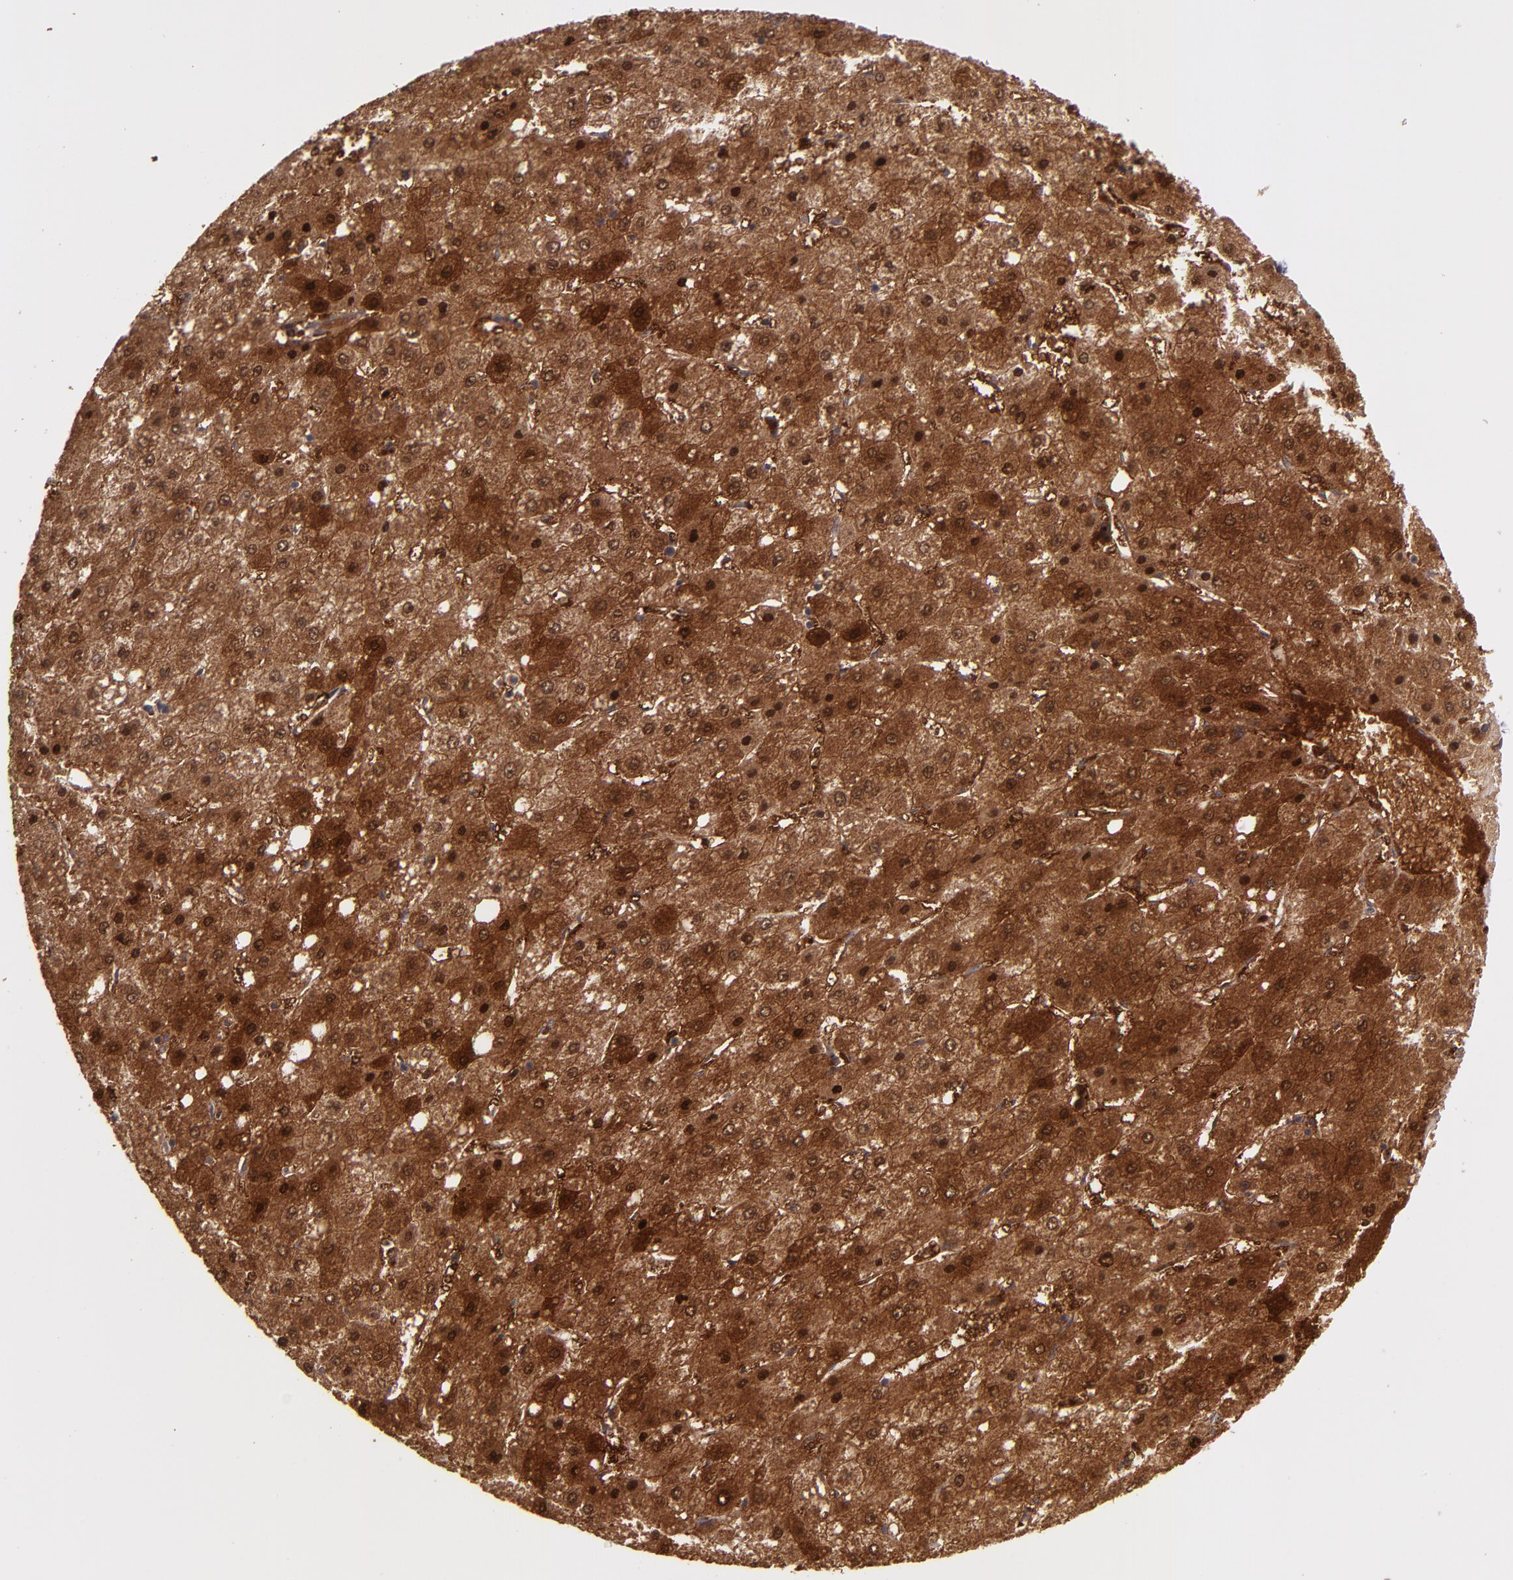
{"staining": {"intensity": "strong", "quantity": ">75%", "location": "cytoplasmic/membranous,nuclear"}, "tissue": "liver cancer", "cell_type": "Tumor cells", "image_type": "cancer", "snomed": [{"axis": "morphology", "description": "Carcinoma, Hepatocellular, NOS"}, {"axis": "topography", "description": "Liver"}], "caption": "Protein analysis of hepatocellular carcinoma (liver) tissue exhibits strong cytoplasmic/membranous and nuclear positivity in approximately >75% of tumor cells. Using DAB (3,3'-diaminobenzidine) (brown) and hematoxylin (blue) stains, captured at high magnification using brightfield microscopy.", "gene": "FTSJ1", "patient": {"sex": "female", "age": 52}}